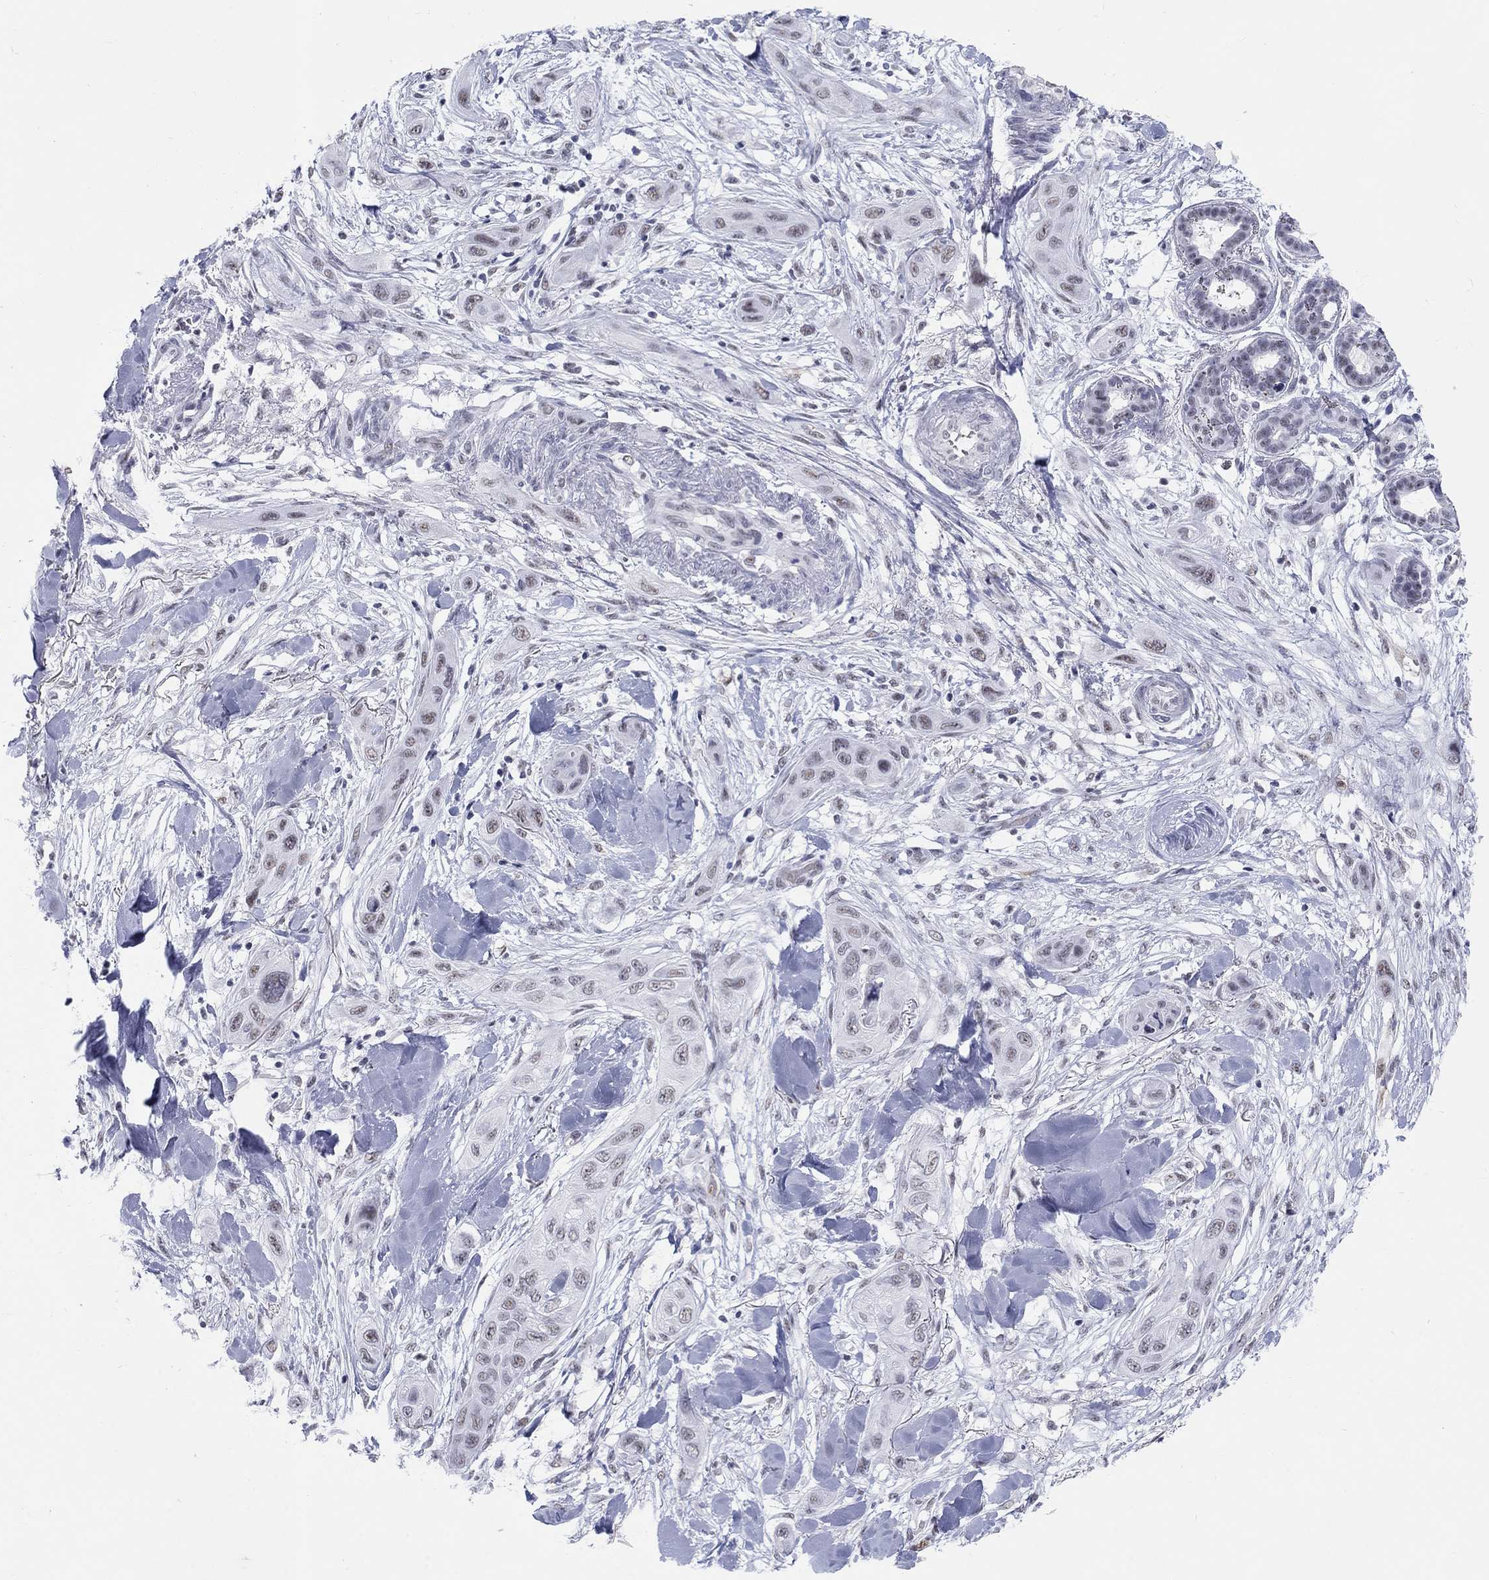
{"staining": {"intensity": "weak", "quantity": "<25%", "location": "nuclear"}, "tissue": "skin cancer", "cell_type": "Tumor cells", "image_type": "cancer", "snomed": [{"axis": "morphology", "description": "Squamous cell carcinoma, NOS"}, {"axis": "topography", "description": "Skin"}], "caption": "Human skin squamous cell carcinoma stained for a protein using immunohistochemistry (IHC) reveals no staining in tumor cells.", "gene": "DMTN", "patient": {"sex": "male", "age": 78}}